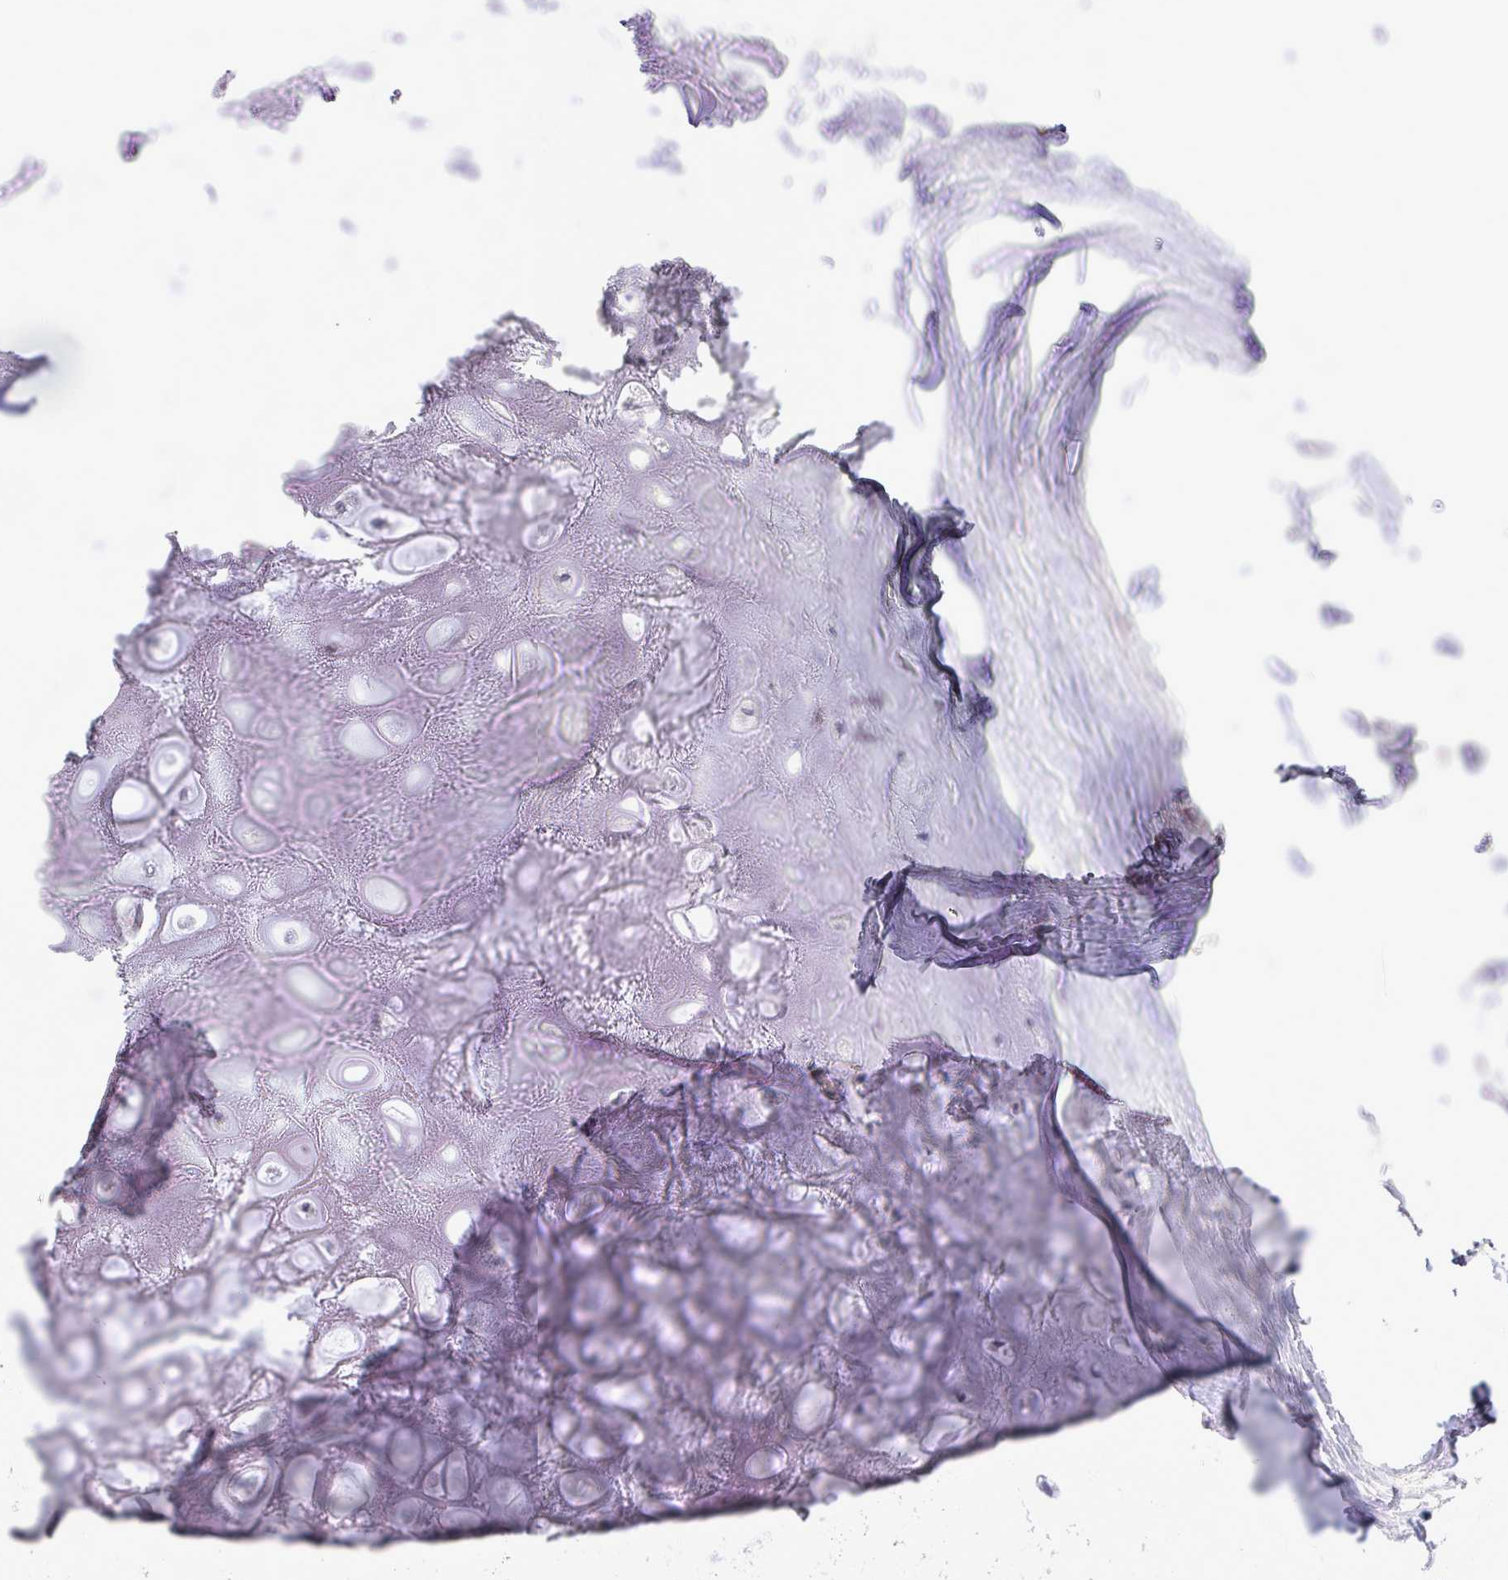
{"staining": {"intensity": "negative", "quantity": "none", "location": "none"}, "tissue": "soft tissue", "cell_type": "Chondrocytes", "image_type": "normal", "snomed": [{"axis": "morphology", "description": "Normal tissue, NOS"}, {"axis": "topography", "description": "Lymph node"}, {"axis": "topography", "description": "Cartilage tissue"}, {"axis": "topography", "description": "Nasopharynx"}], "caption": "High power microscopy image of an IHC image of normal soft tissue, revealing no significant positivity in chondrocytes.", "gene": "SYNPO2L", "patient": {"sex": "male", "age": 63}}